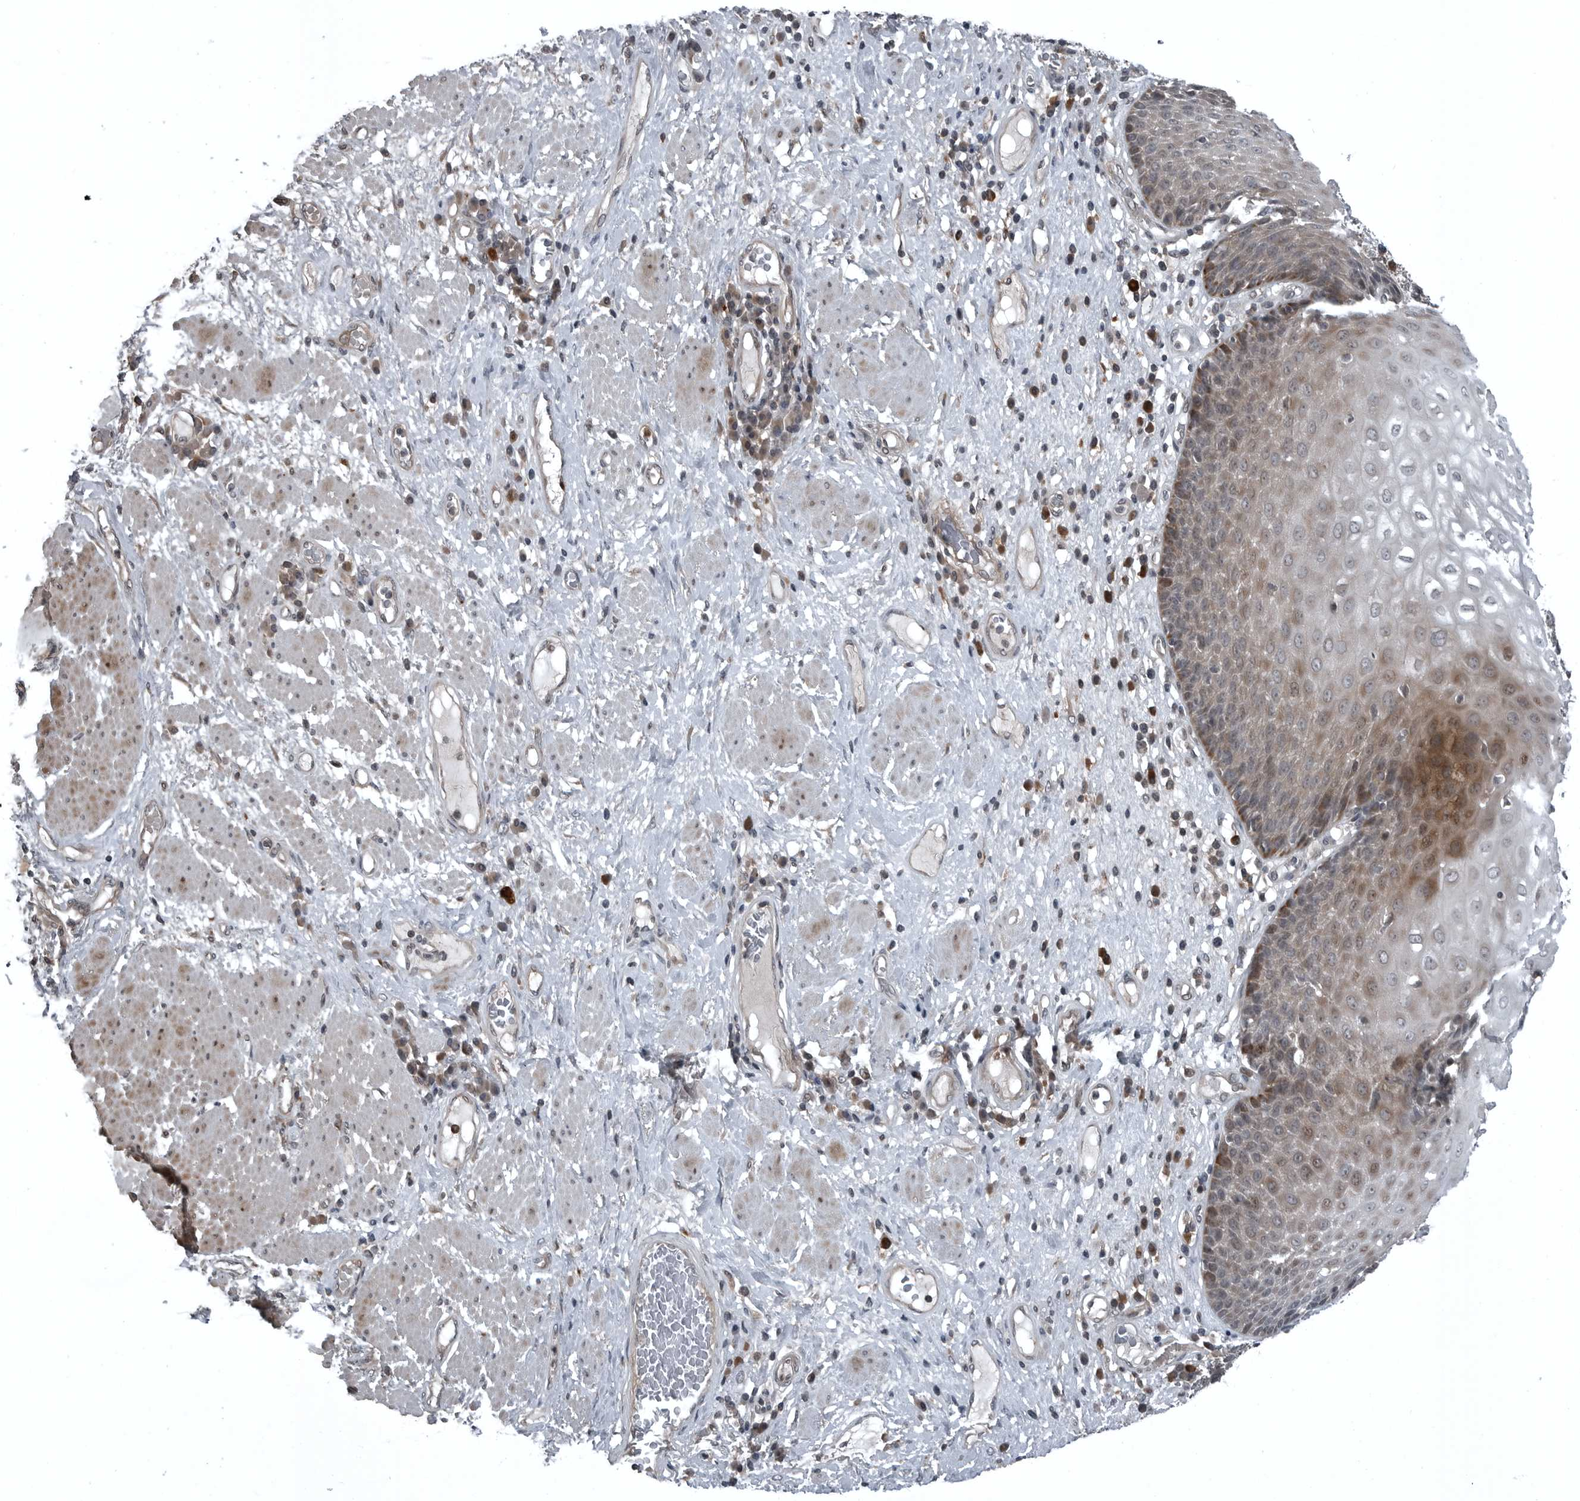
{"staining": {"intensity": "moderate", "quantity": ">75%", "location": "cytoplasmic/membranous,nuclear"}, "tissue": "esophagus", "cell_type": "Squamous epithelial cells", "image_type": "normal", "snomed": [{"axis": "morphology", "description": "Normal tissue, NOS"}, {"axis": "morphology", "description": "Adenocarcinoma, NOS"}, {"axis": "topography", "description": "Esophagus"}], "caption": "This is a photomicrograph of immunohistochemistry (IHC) staining of benign esophagus, which shows moderate expression in the cytoplasmic/membranous,nuclear of squamous epithelial cells.", "gene": "GAK", "patient": {"sex": "male", "age": 62}}